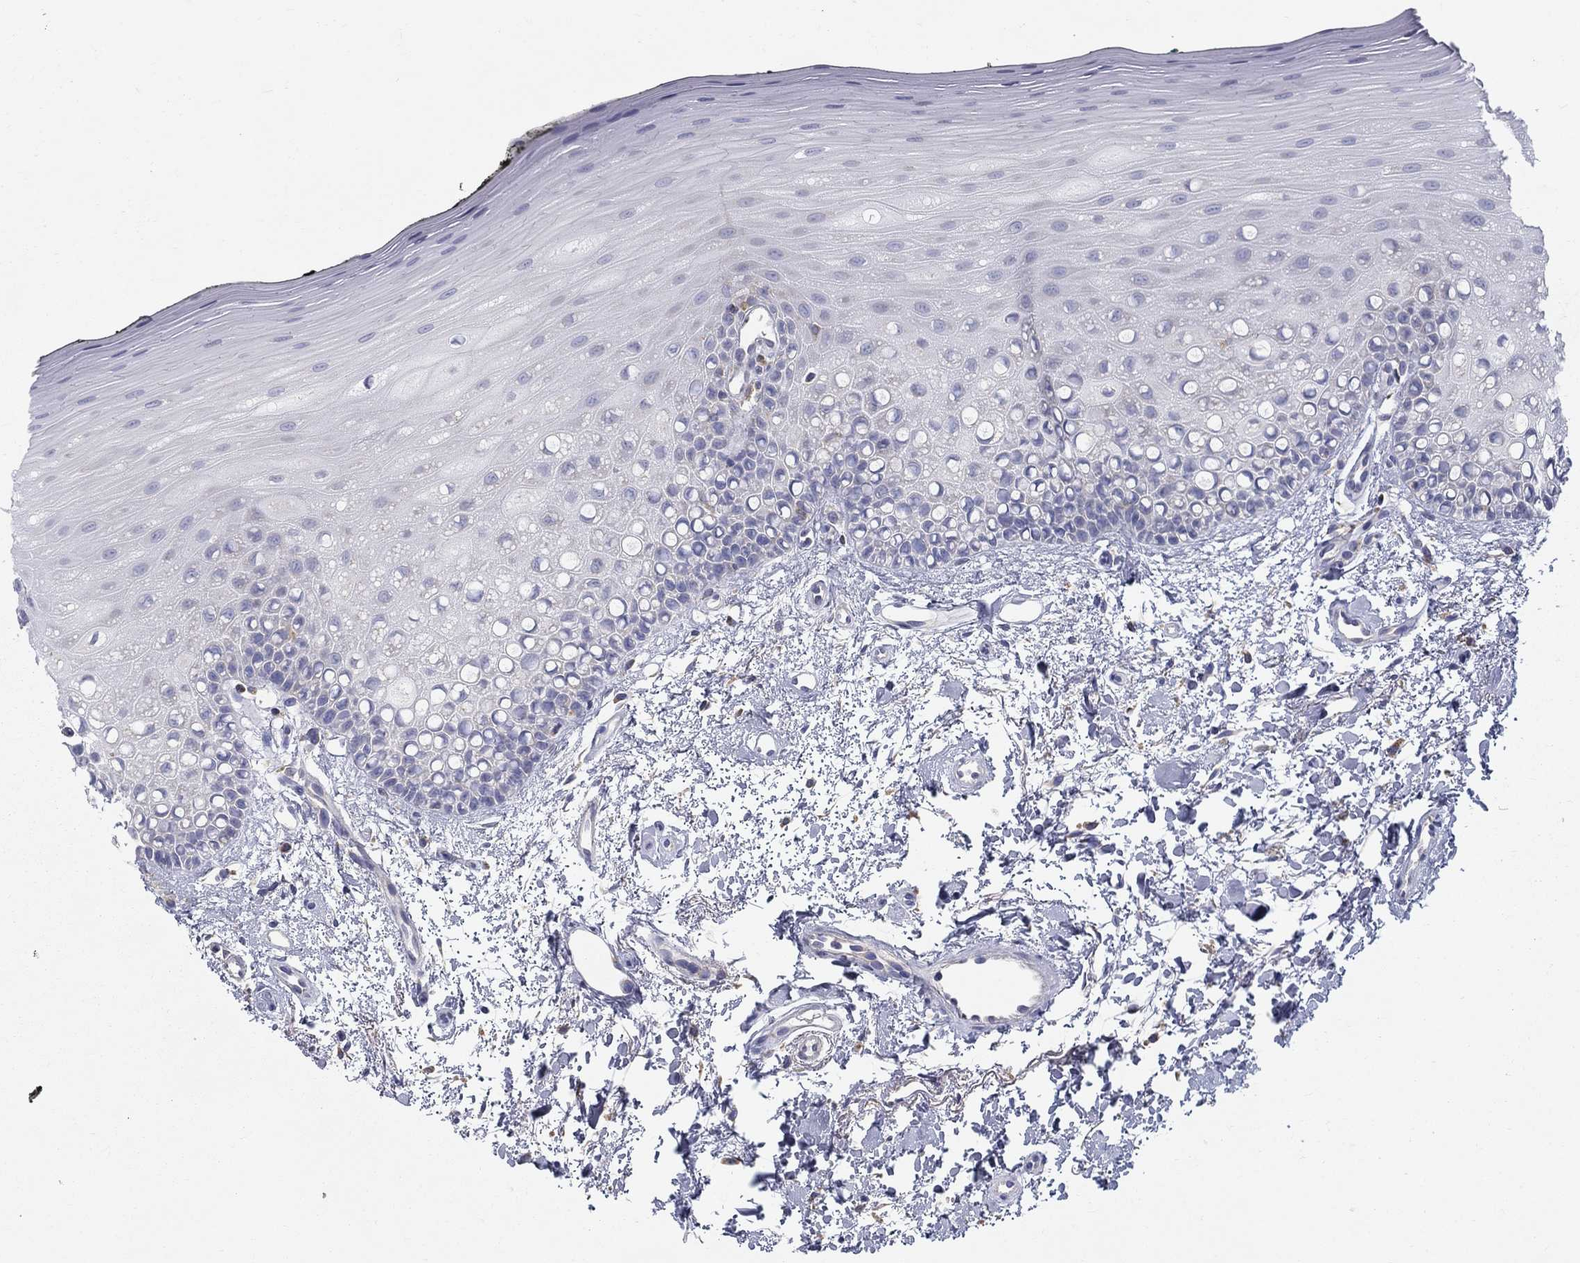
{"staining": {"intensity": "negative", "quantity": "none", "location": "none"}, "tissue": "oral mucosa", "cell_type": "Squamous epithelial cells", "image_type": "normal", "snomed": [{"axis": "morphology", "description": "Normal tissue, NOS"}, {"axis": "topography", "description": "Oral tissue"}], "caption": "Immunohistochemistry micrograph of unremarkable oral mucosa stained for a protein (brown), which reveals no staining in squamous epithelial cells.", "gene": "NME5", "patient": {"sex": "female", "age": 78}}